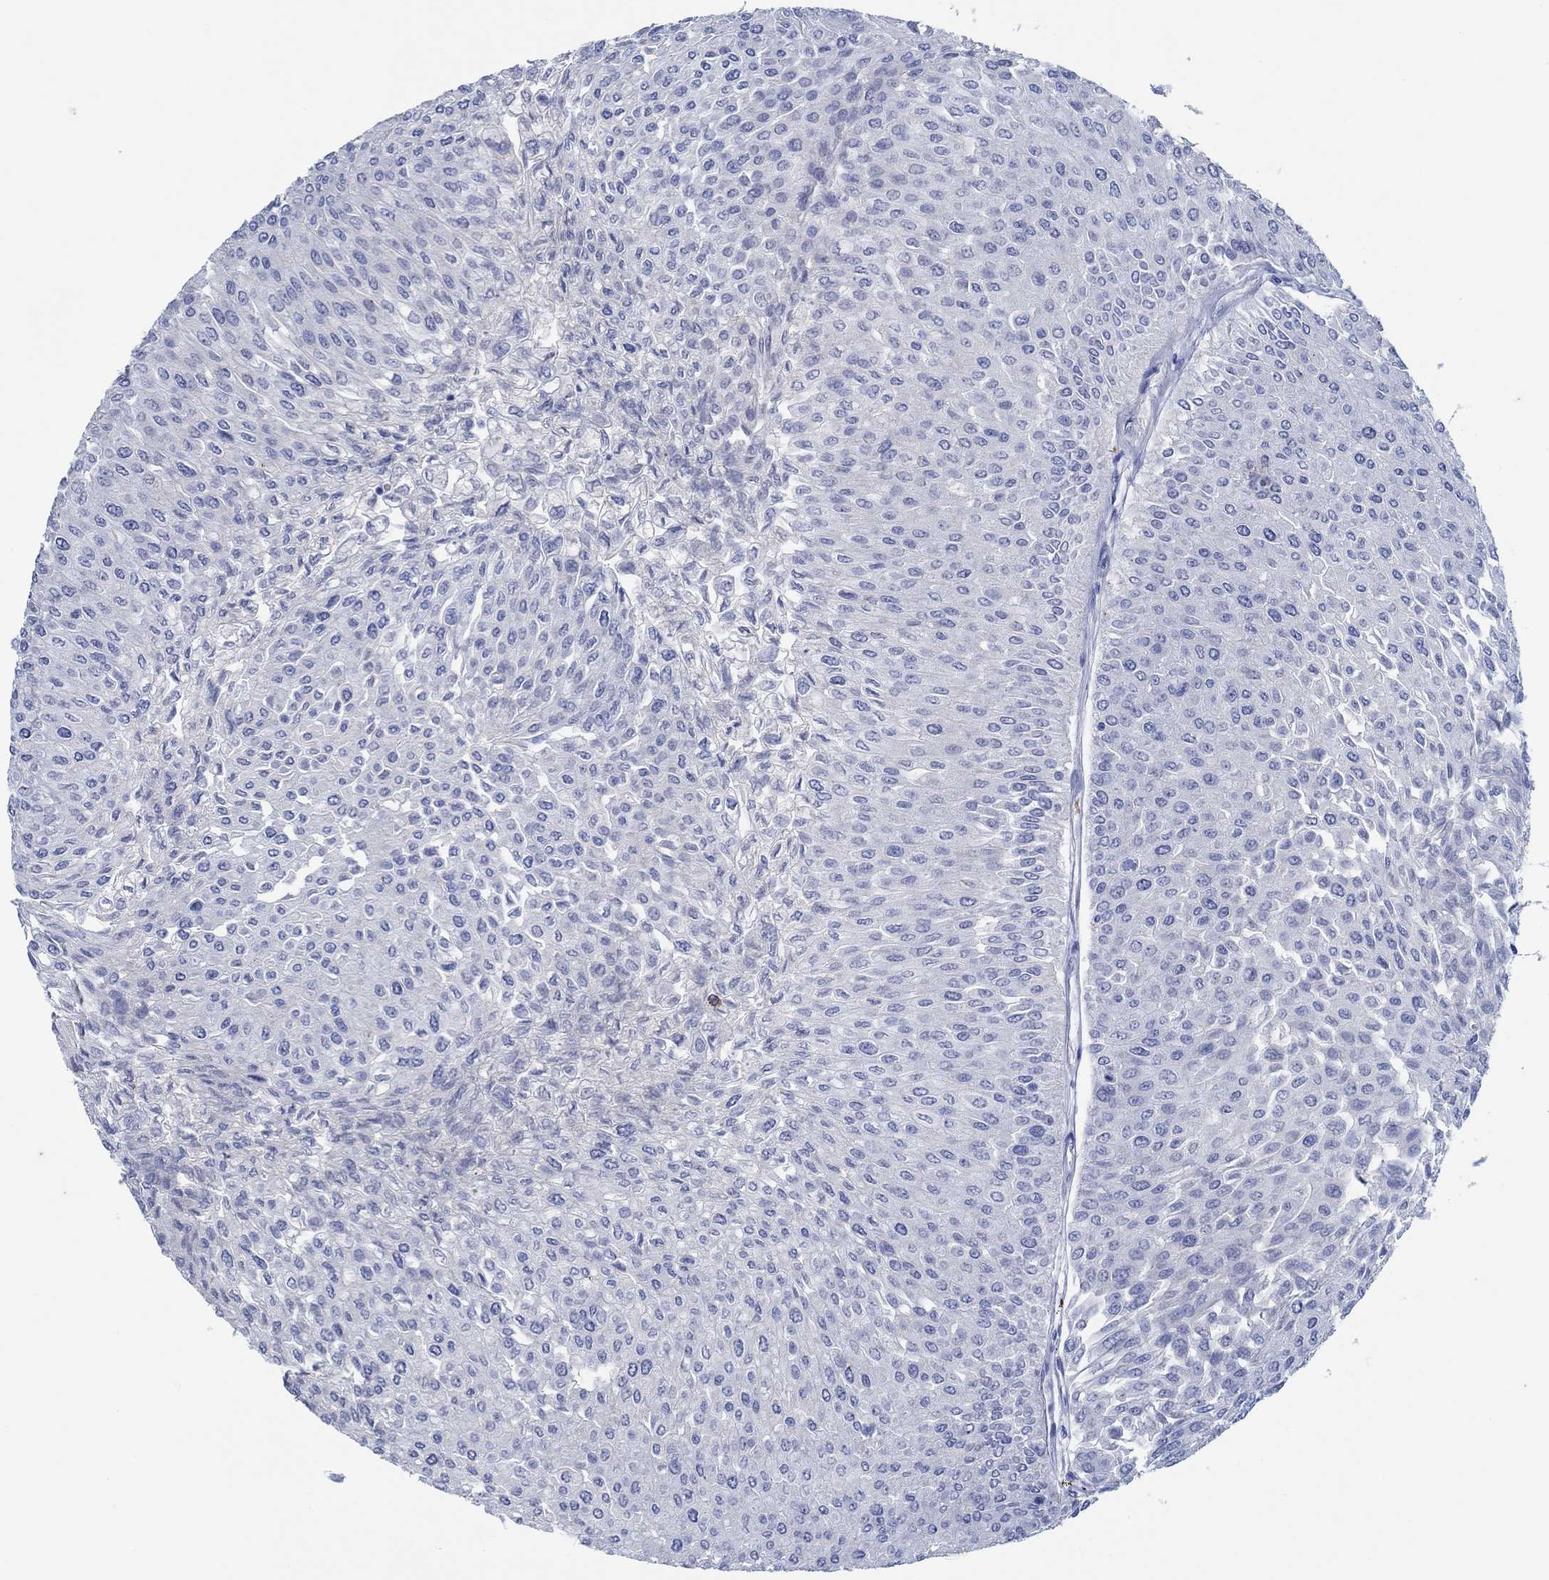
{"staining": {"intensity": "negative", "quantity": "none", "location": "none"}, "tissue": "urothelial cancer", "cell_type": "Tumor cells", "image_type": "cancer", "snomed": [{"axis": "morphology", "description": "Urothelial carcinoma, Low grade"}, {"axis": "topography", "description": "Urinary bladder"}], "caption": "A micrograph of urothelial carcinoma (low-grade) stained for a protein exhibits no brown staining in tumor cells.", "gene": "CPM", "patient": {"sex": "male", "age": 67}}